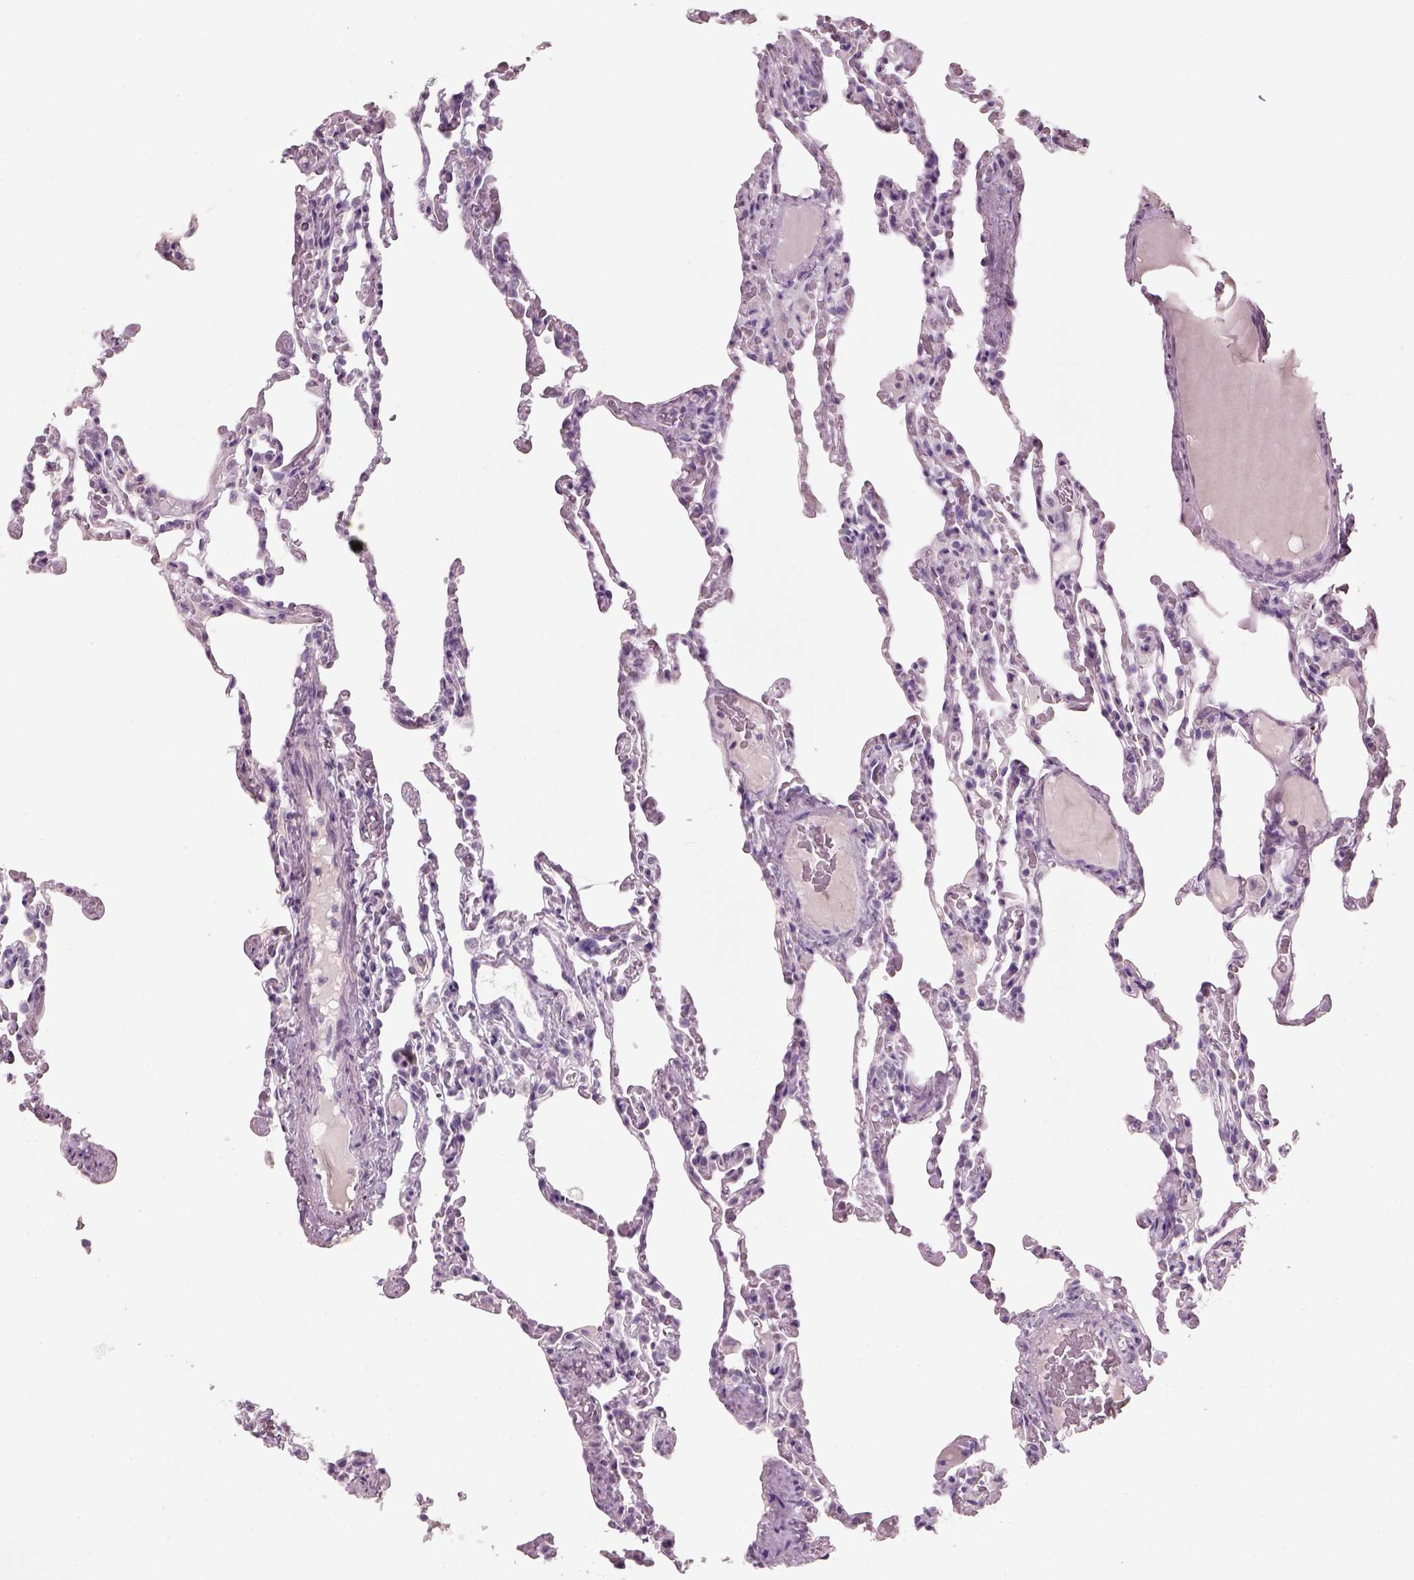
{"staining": {"intensity": "negative", "quantity": "none", "location": "none"}, "tissue": "lung", "cell_type": "Alveolar cells", "image_type": "normal", "snomed": [{"axis": "morphology", "description": "Normal tissue, NOS"}, {"axis": "topography", "description": "Lung"}], "caption": "Alveolar cells are negative for protein expression in benign human lung. The staining is performed using DAB brown chromogen with nuclei counter-stained in using hematoxylin.", "gene": "SLC6A2", "patient": {"sex": "female", "age": 43}}